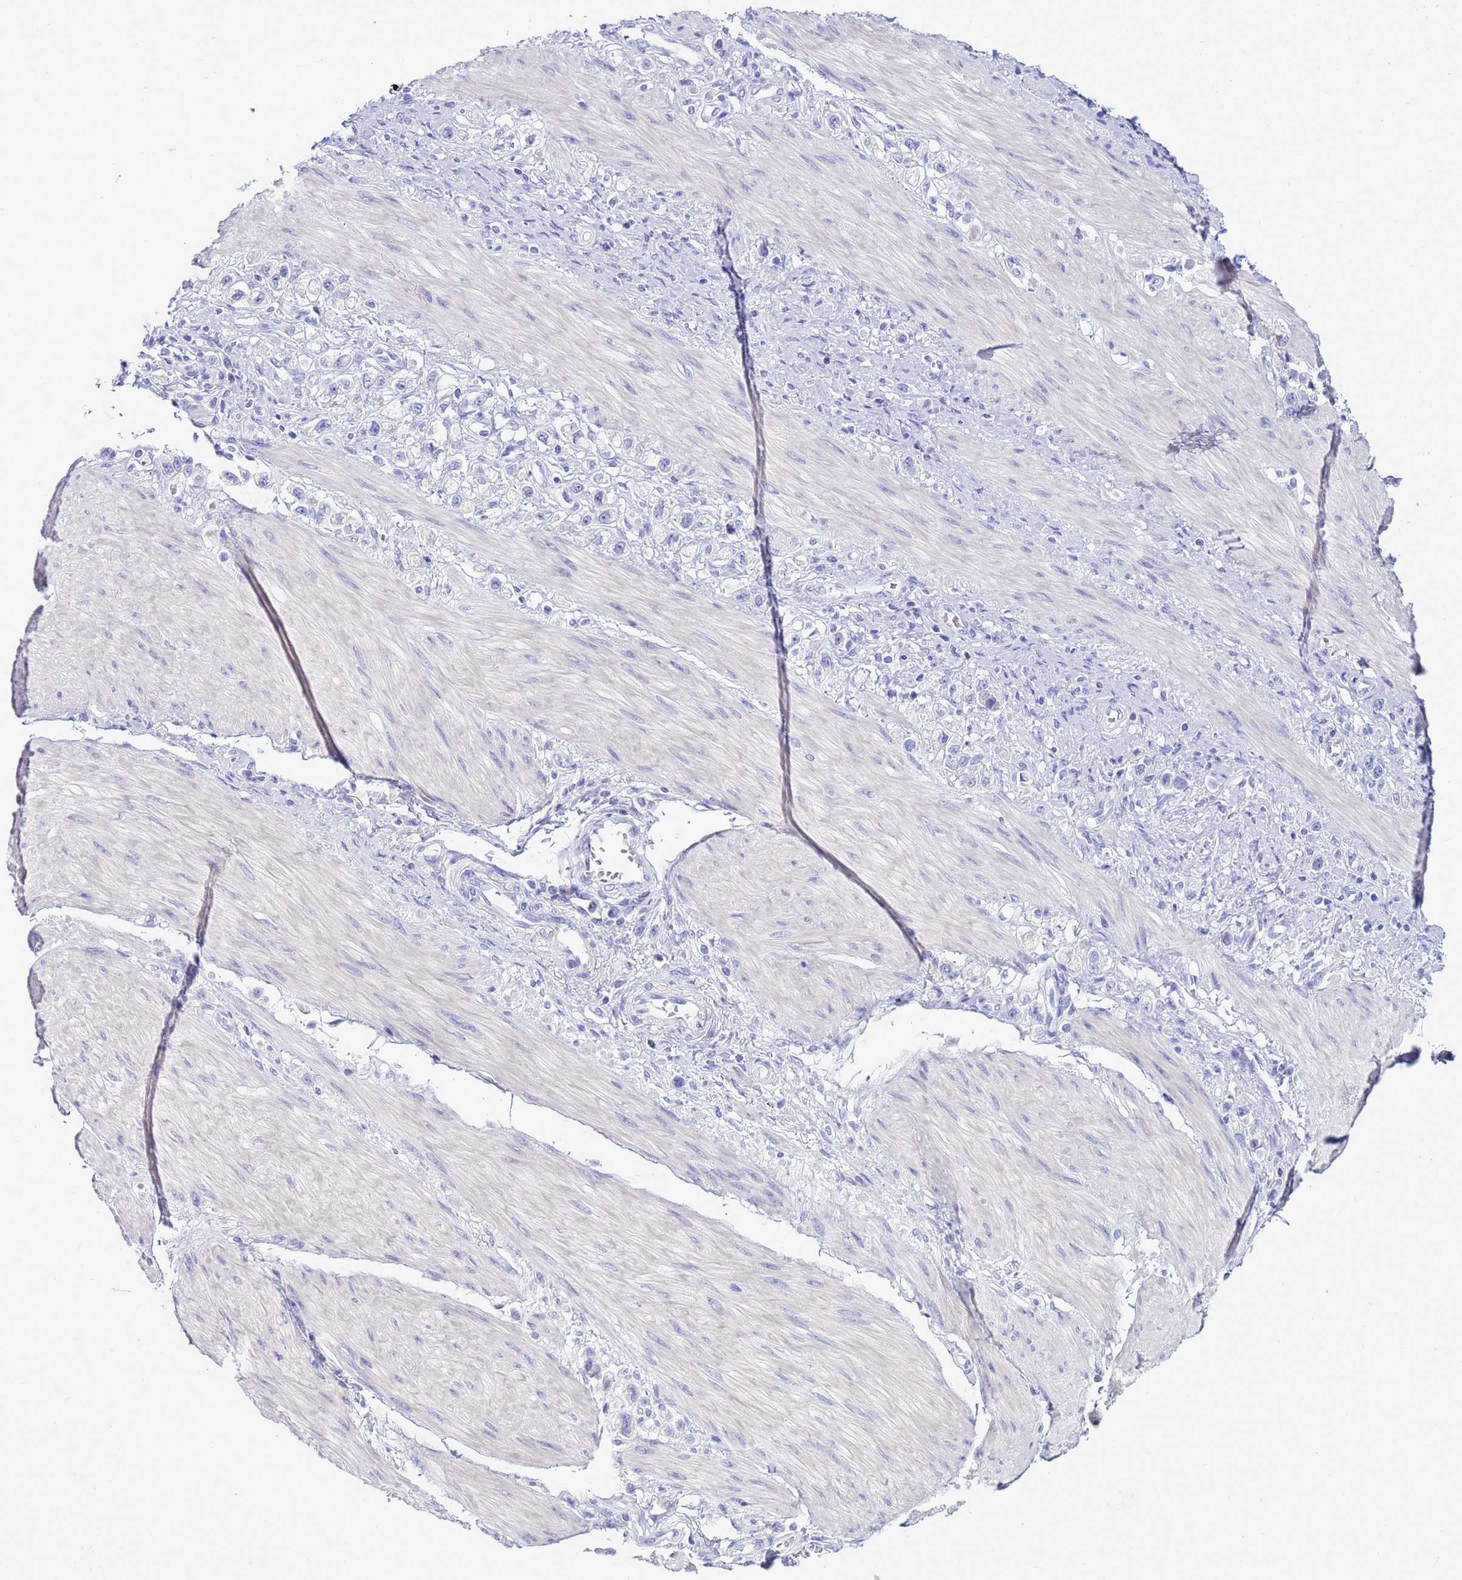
{"staining": {"intensity": "negative", "quantity": "none", "location": "none"}, "tissue": "stomach cancer", "cell_type": "Tumor cells", "image_type": "cancer", "snomed": [{"axis": "morphology", "description": "Adenocarcinoma, NOS"}, {"axis": "topography", "description": "Stomach"}], "caption": "Adenocarcinoma (stomach) was stained to show a protein in brown. There is no significant positivity in tumor cells.", "gene": "SYCN", "patient": {"sex": "female", "age": 65}}